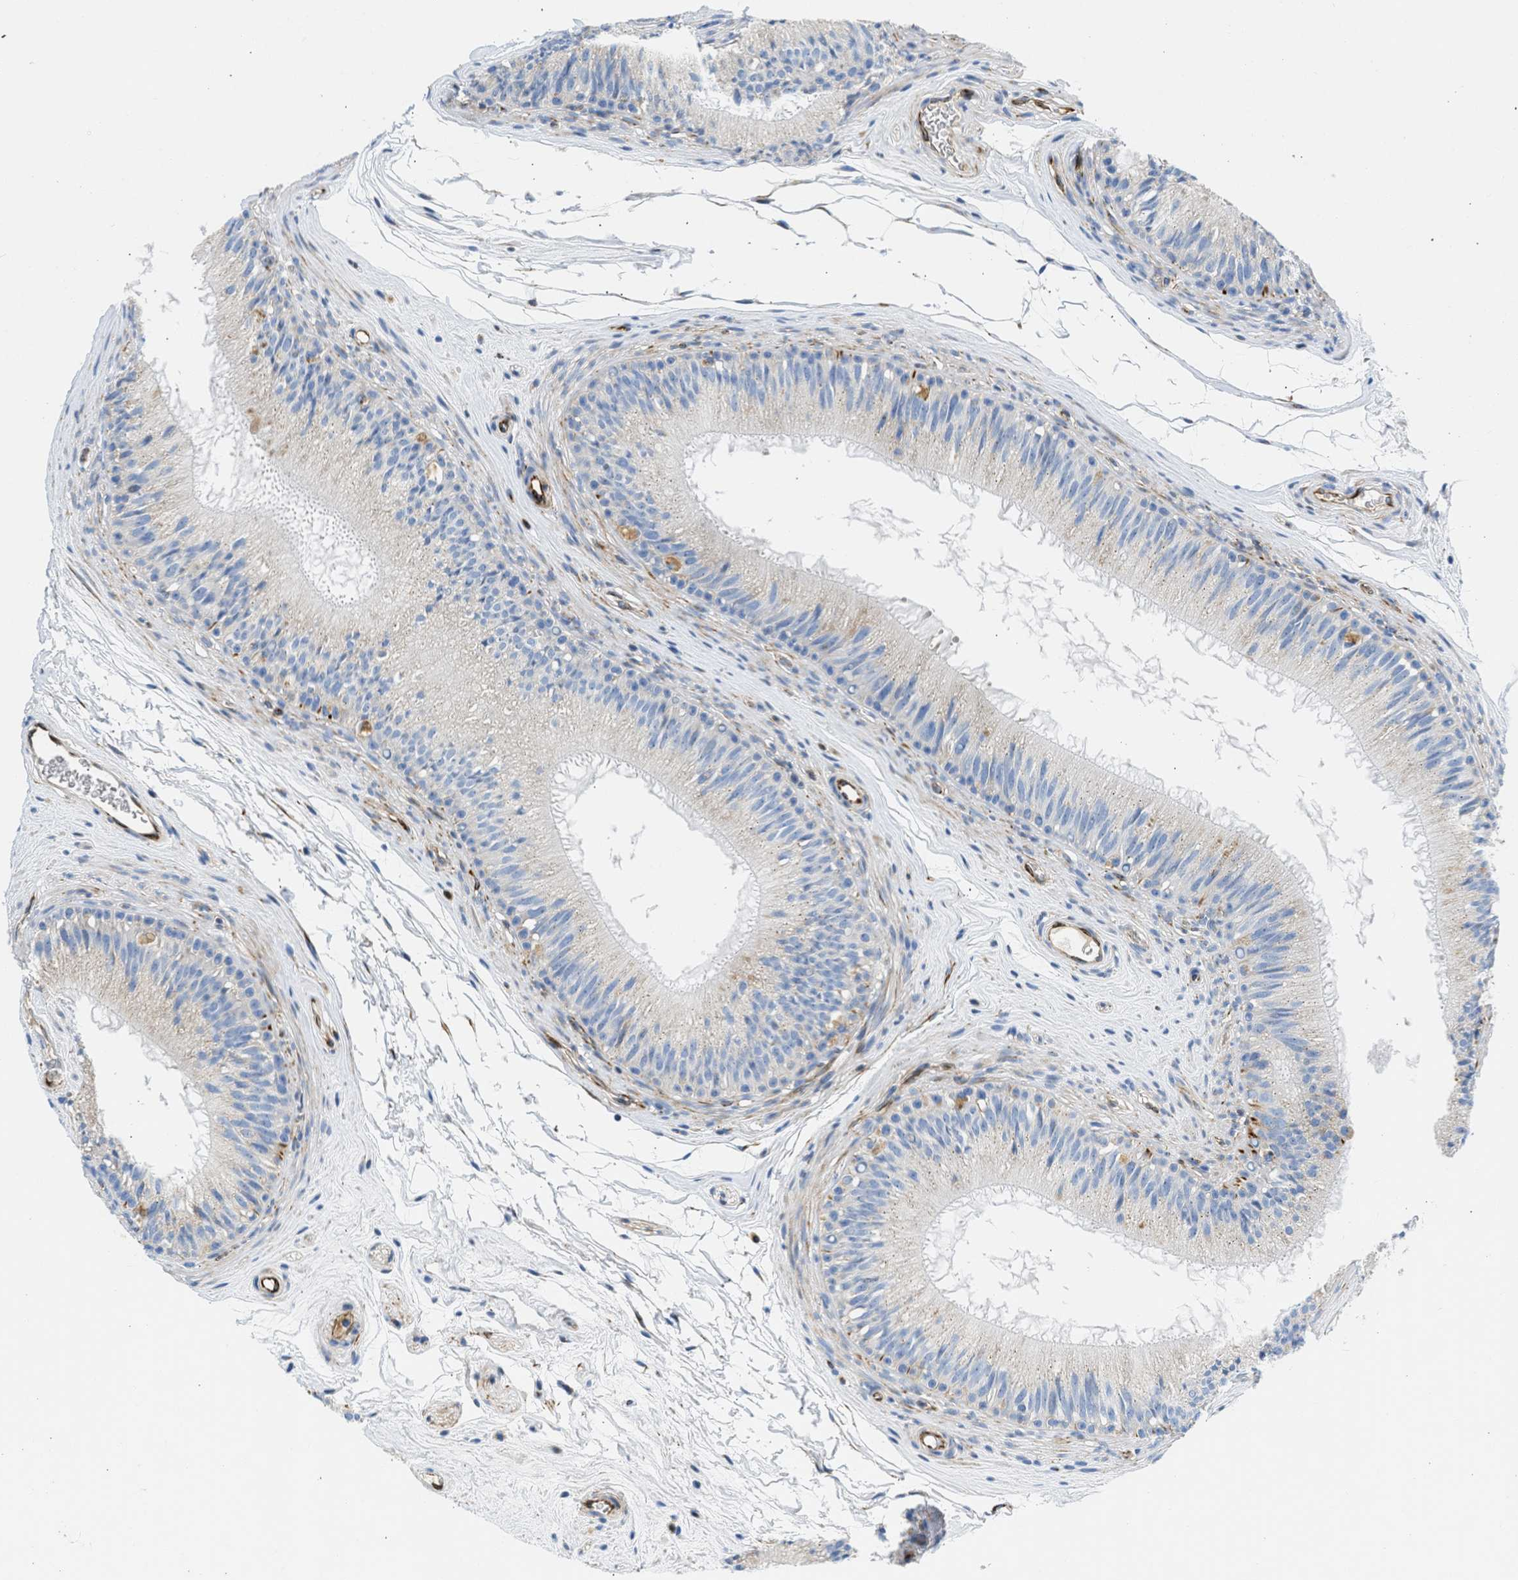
{"staining": {"intensity": "negative", "quantity": "none", "location": "none"}, "tissue": "epididymis", "cell_type": "Glandular cells", "image_type": "normal", "snomed": [{"axis": "morphology", "description": "Normal tissue, NOS"}, {"axis": "topography", "description": "Testis"}, {"axis": "topography", "description": "Epididymis"}], "caption": "The immunohistochemistry (IHC) micrograph has no significant positivity in glandular cells of epididymis.", "gene": "ULK4", "patient": {"sex": "male", "age": 36}}